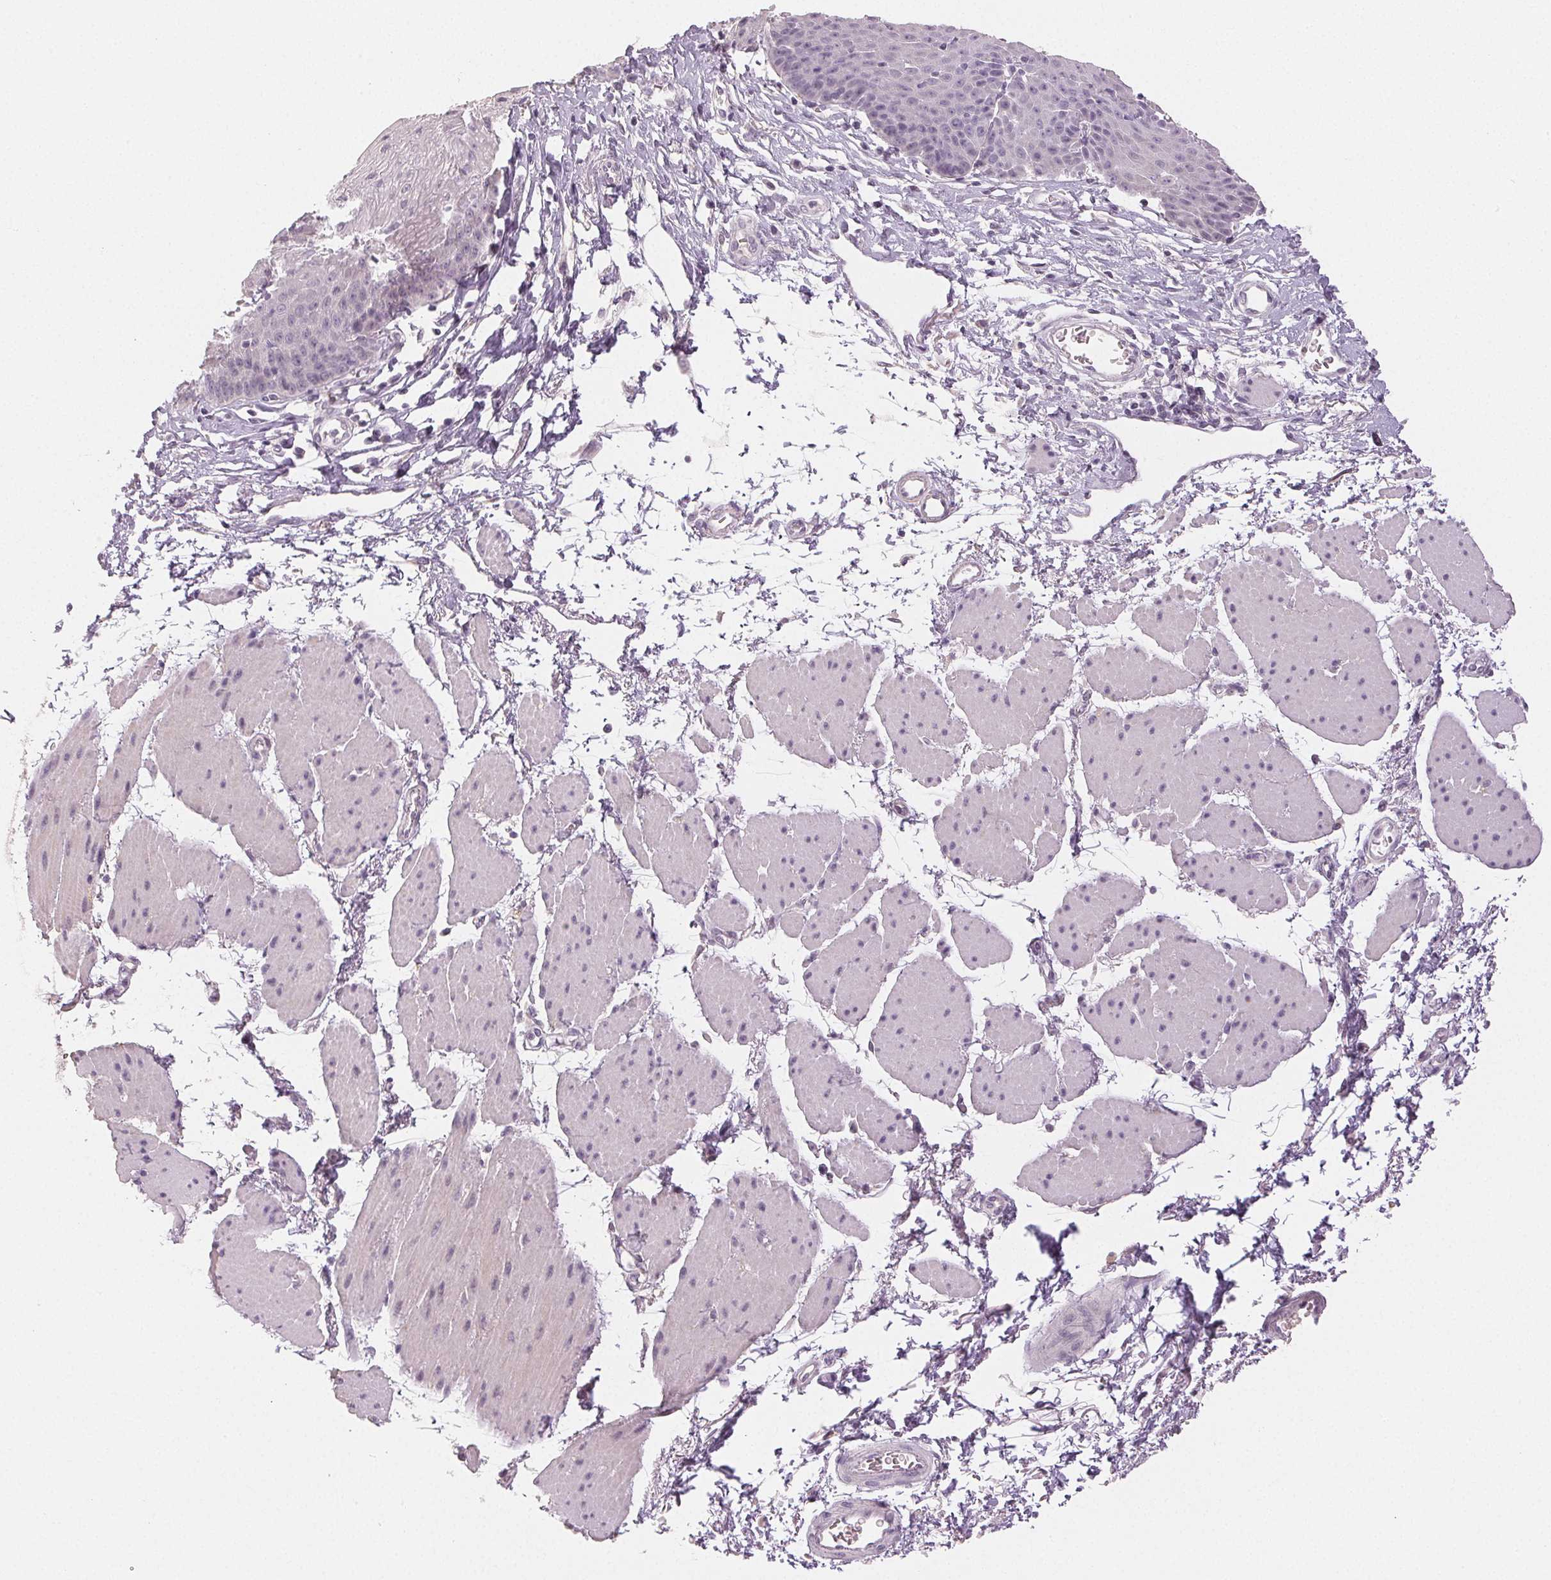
{"staining": {"intensity": "negative", "quantity": "none", "location": "none"}, "tissue": "esophagus", "cell_type": "Squamous epithelial cells", "image_type": "normal", "snomed": [{"axis": "morphology", "description": "Normal tissue, NOS"}, {"axis": "topography", "description": "Esophagus"}], "caption": "Squamous epithelial cells are negative for brown protein staining in unremarkable esophagus. (DAB immunohistochemistry, high magnification).", "gene": "MAP1LC3A", "patient": {"sex": "female", "age": 81}}